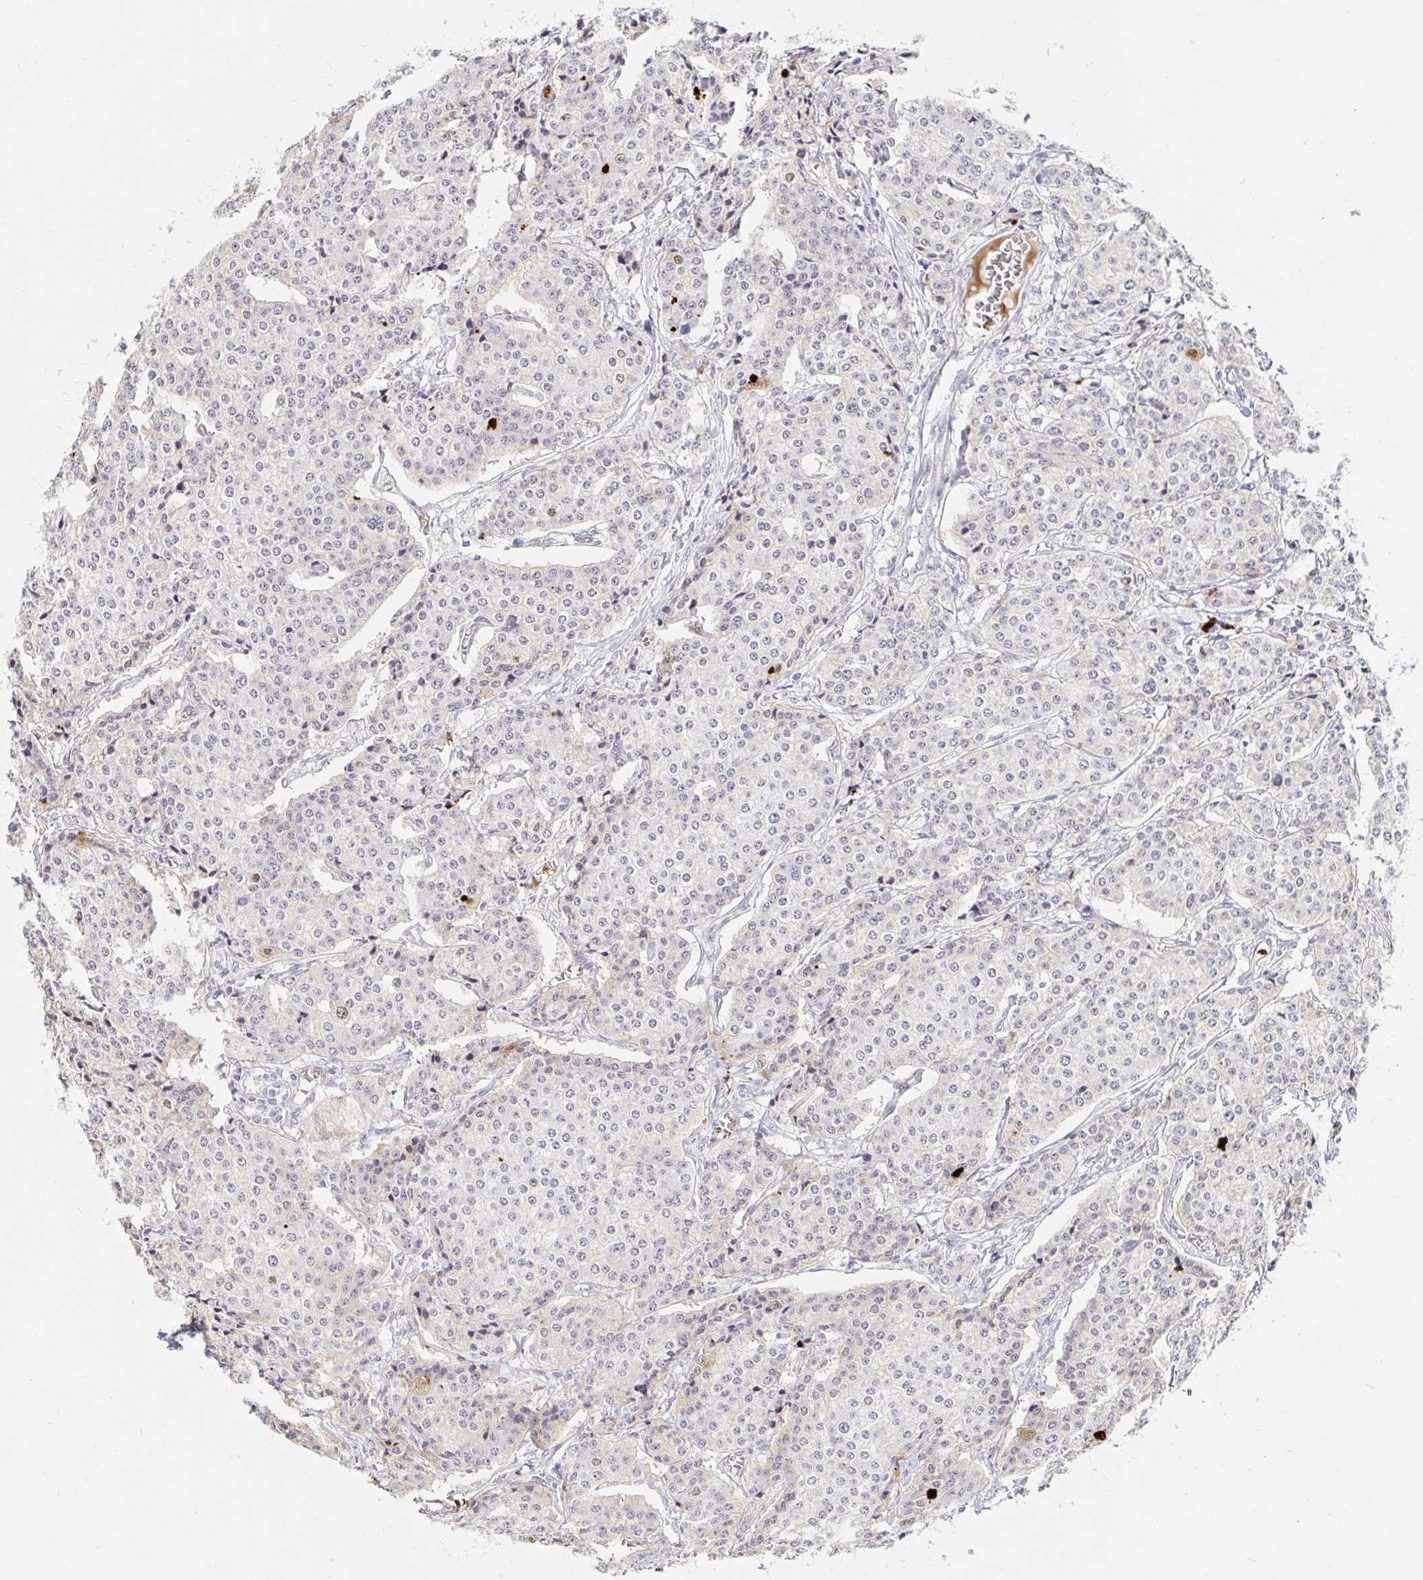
{"staining": {"intensity": "negative", "quantity": "none", "location": "none"}, "tissue": "carcinoid", "cell_type": "Tumor cells", "image_type": "cancer", "snomed": [{"axis": "morphology", "description": "Carcinoid, malignant, NOS"}, {"axis": "topography", "description": "Small intestine"}], "caption": "Immunohistochemistry (IHC) image of malignant carcinoid stained for a protein (brown), which shows no staining in tumor cells. (DAB immunohistochemistry with hematoxylin counter stain).", "gene": "HINFP", "patient": {"sex": "female", "age": 64}}